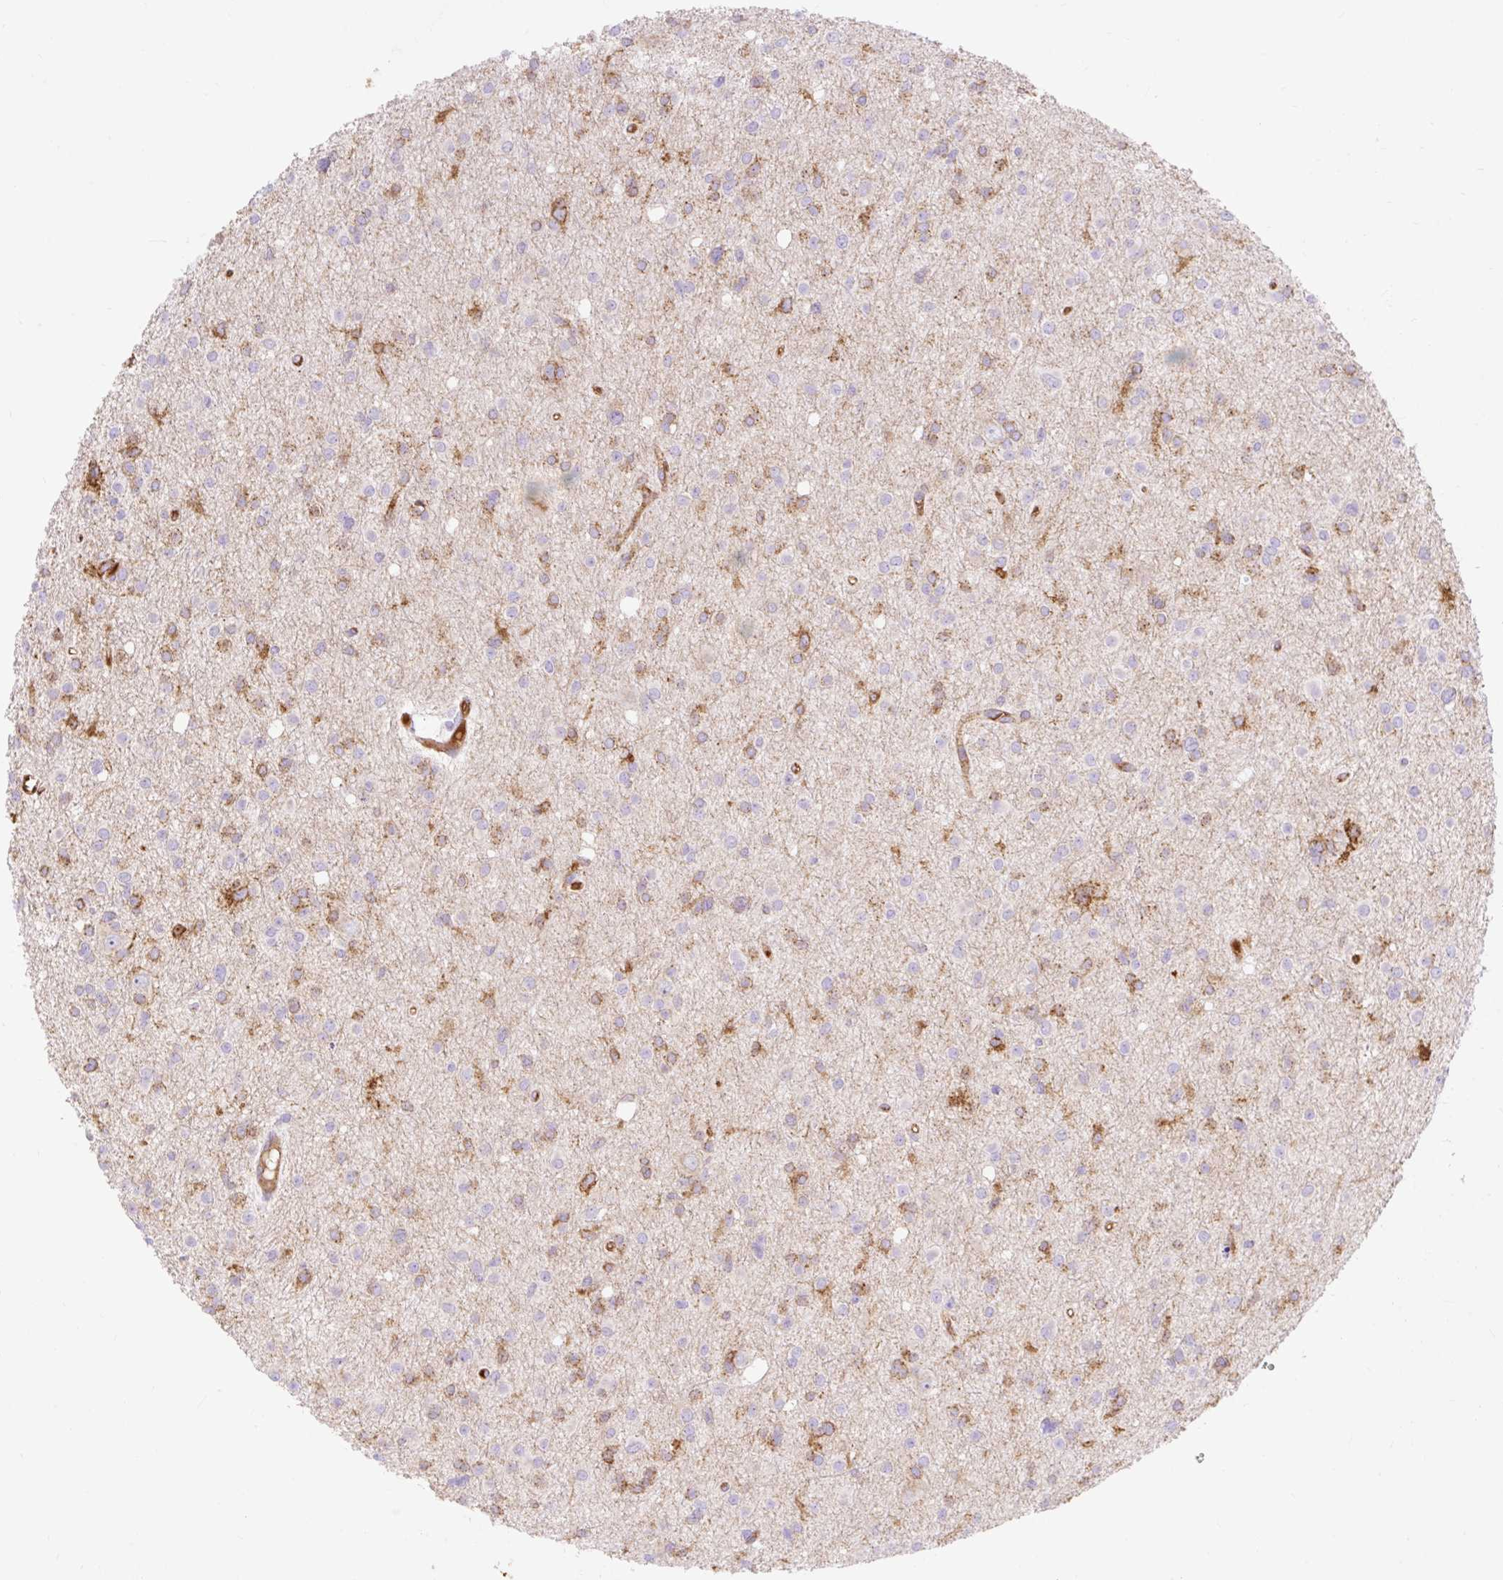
{"staining": {"intensity": "moderate", "quantity": "<25%", "location": "cytoplasmic/membranous"}, "tissue": "glioma", "cell_type": "Tumor cells", "image_type": "cancer", "snomed": [{"axis": "morphology", "description": "Glioma, malignant, High grade"}, {"axis": "topography", "description": "Brain"}], "caption": "The micrograph exhibits immunohistochemical staining of malignant glioma (high-grade). There is moderate cytoplasmic/membranous staining is seen in approximately <25% of tumor cells. (DAB (3,3'-diaminobenzidine) = brown stain, brightfield microscopy at high magnification).", "gene": "HIP1R", "patient": {"sex": "male", "age": 23}}